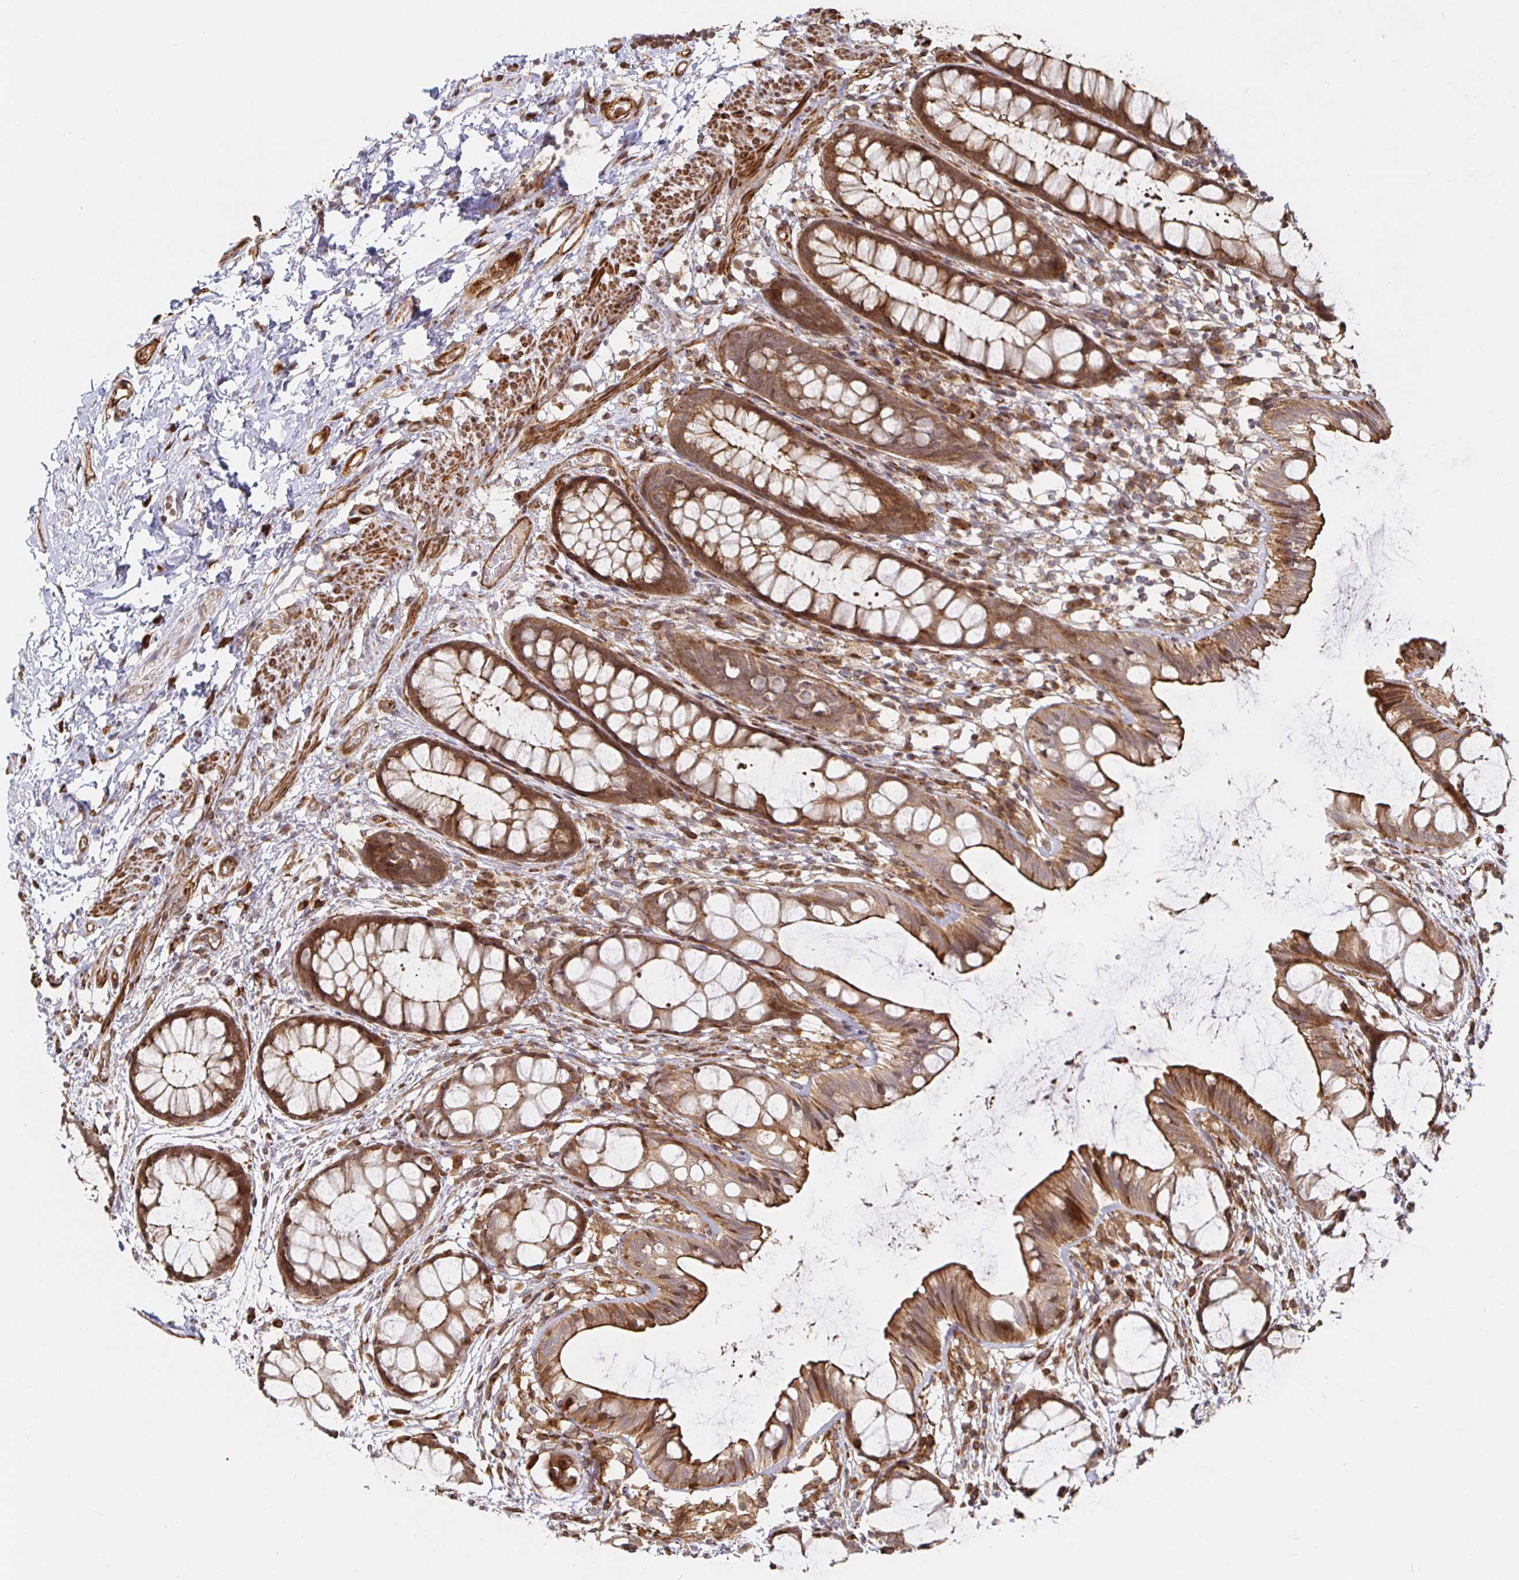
{"staining": {"intensity": "moderate", "quantity": ">75%", "location": "cytoplasmic/membranous"}, "tissue": "rectum", "cell_type": "Glandular cells", "image_type": "normal", "snomed": [{"axis": "morphology", "description": "Normal tissue, NOS"}, {"axis": "topography", "description": "Rectum"}], "caption": "Human rectum stained for a protein (brown) reveals moderate cytoplasmic/membranous positive positivity in approximately >75% of glandular cells.", "gene": "STRAP", "patient": {"sex": "female", "age": 62}}